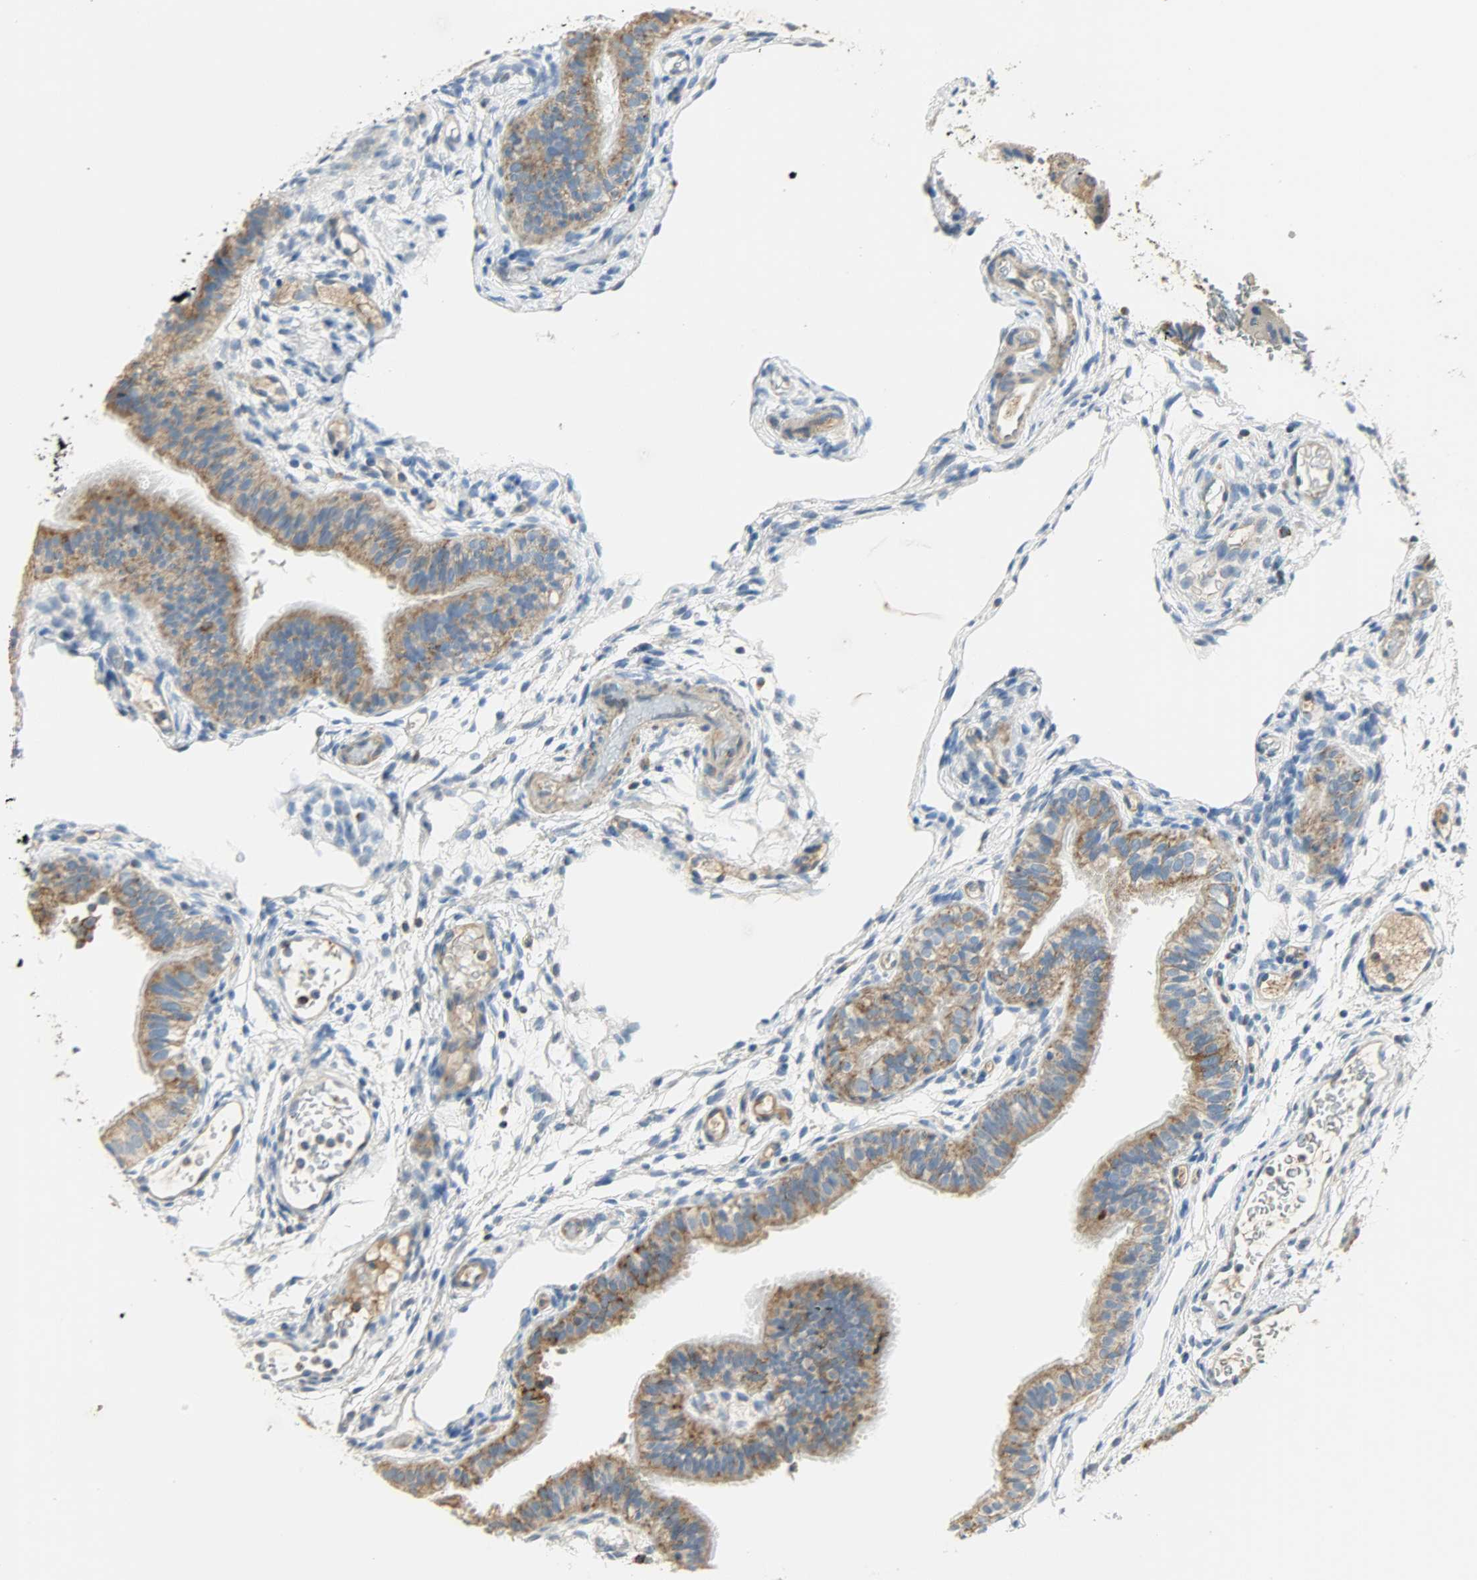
{"staining": {"intensity": "moderate", "quantity": ">75%", "location": "cytoplasmic/membranous"}, "tissue": "fallopian tube", "cell_type": "Glandular cells", "image_type": "normal", "snomed": [{"axis": "morphology", "description": "Normal tissue, NOS"}, {"axis": "morphology", "description": "Dermoid, NOS"}, {"axis": "topography", "description": "Fallopian tube"}], "caption": "Fallopian tube stained for a protein (brown) displays moderate cytoplasmic/membranous positive staining in approximately >75% of glandular cells.", "gene": "NNT", "patient": {"sex": "female", "age": 33}}